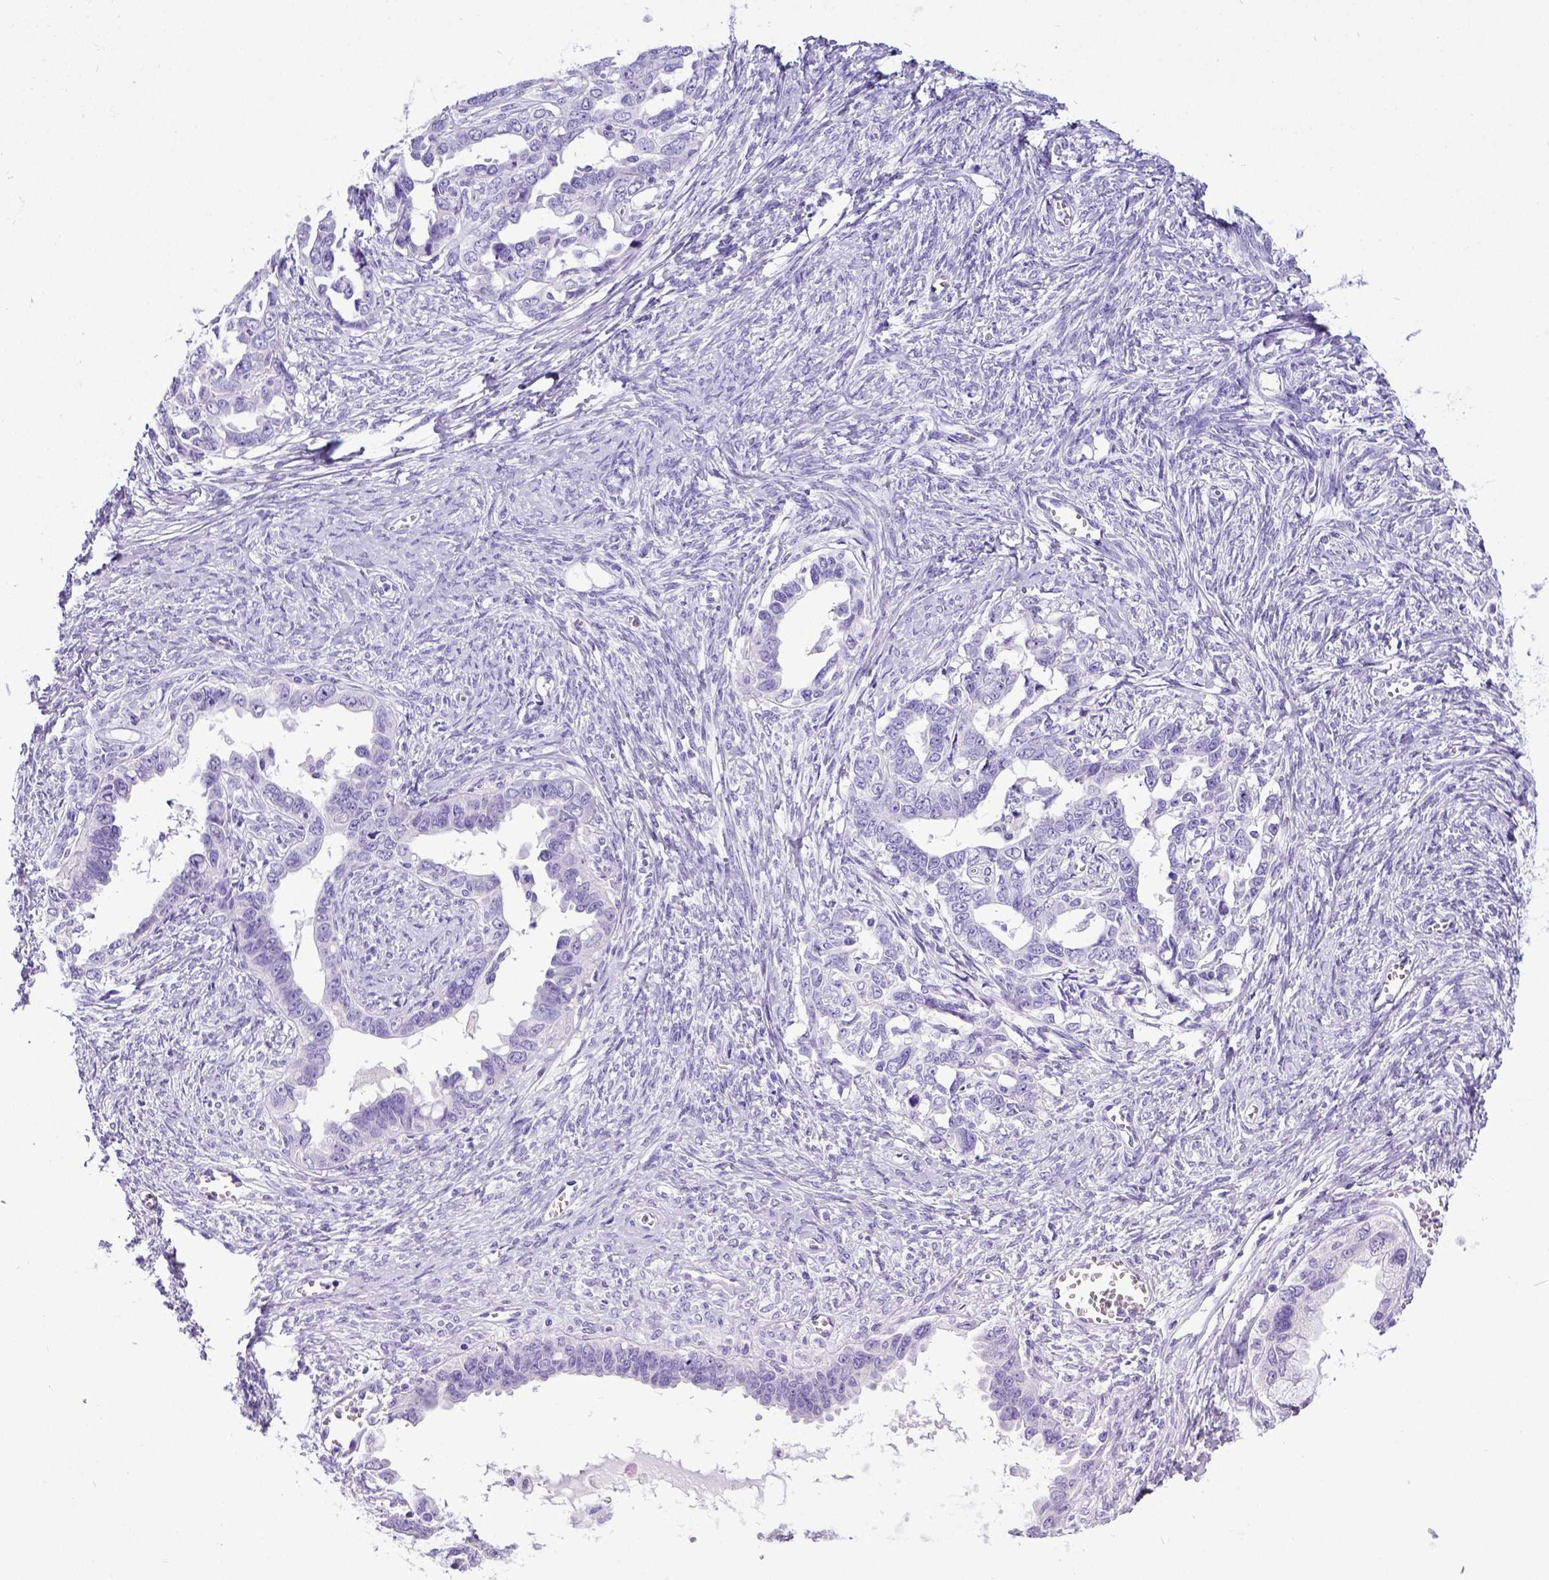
{"staining": {"intensity": "negative", "quantity": "none", "location": "none"}, "tissue": "ovarian cancer", "cell_type": "Tumor cells", "image_type": "cancer", "snomed": [{"axis": "morphology", "description": "Cystadenocarcinoma, serous, NOS"}, {"axis": "topography", "description": "Ovary"}], "caption": "This is an immunohistochemistry image of serous cystadenocarcinoma (ovarian). There is no staining in tumor cells.", "gene": "SATB2", "patient": {"sex": "female", "age": 69}}